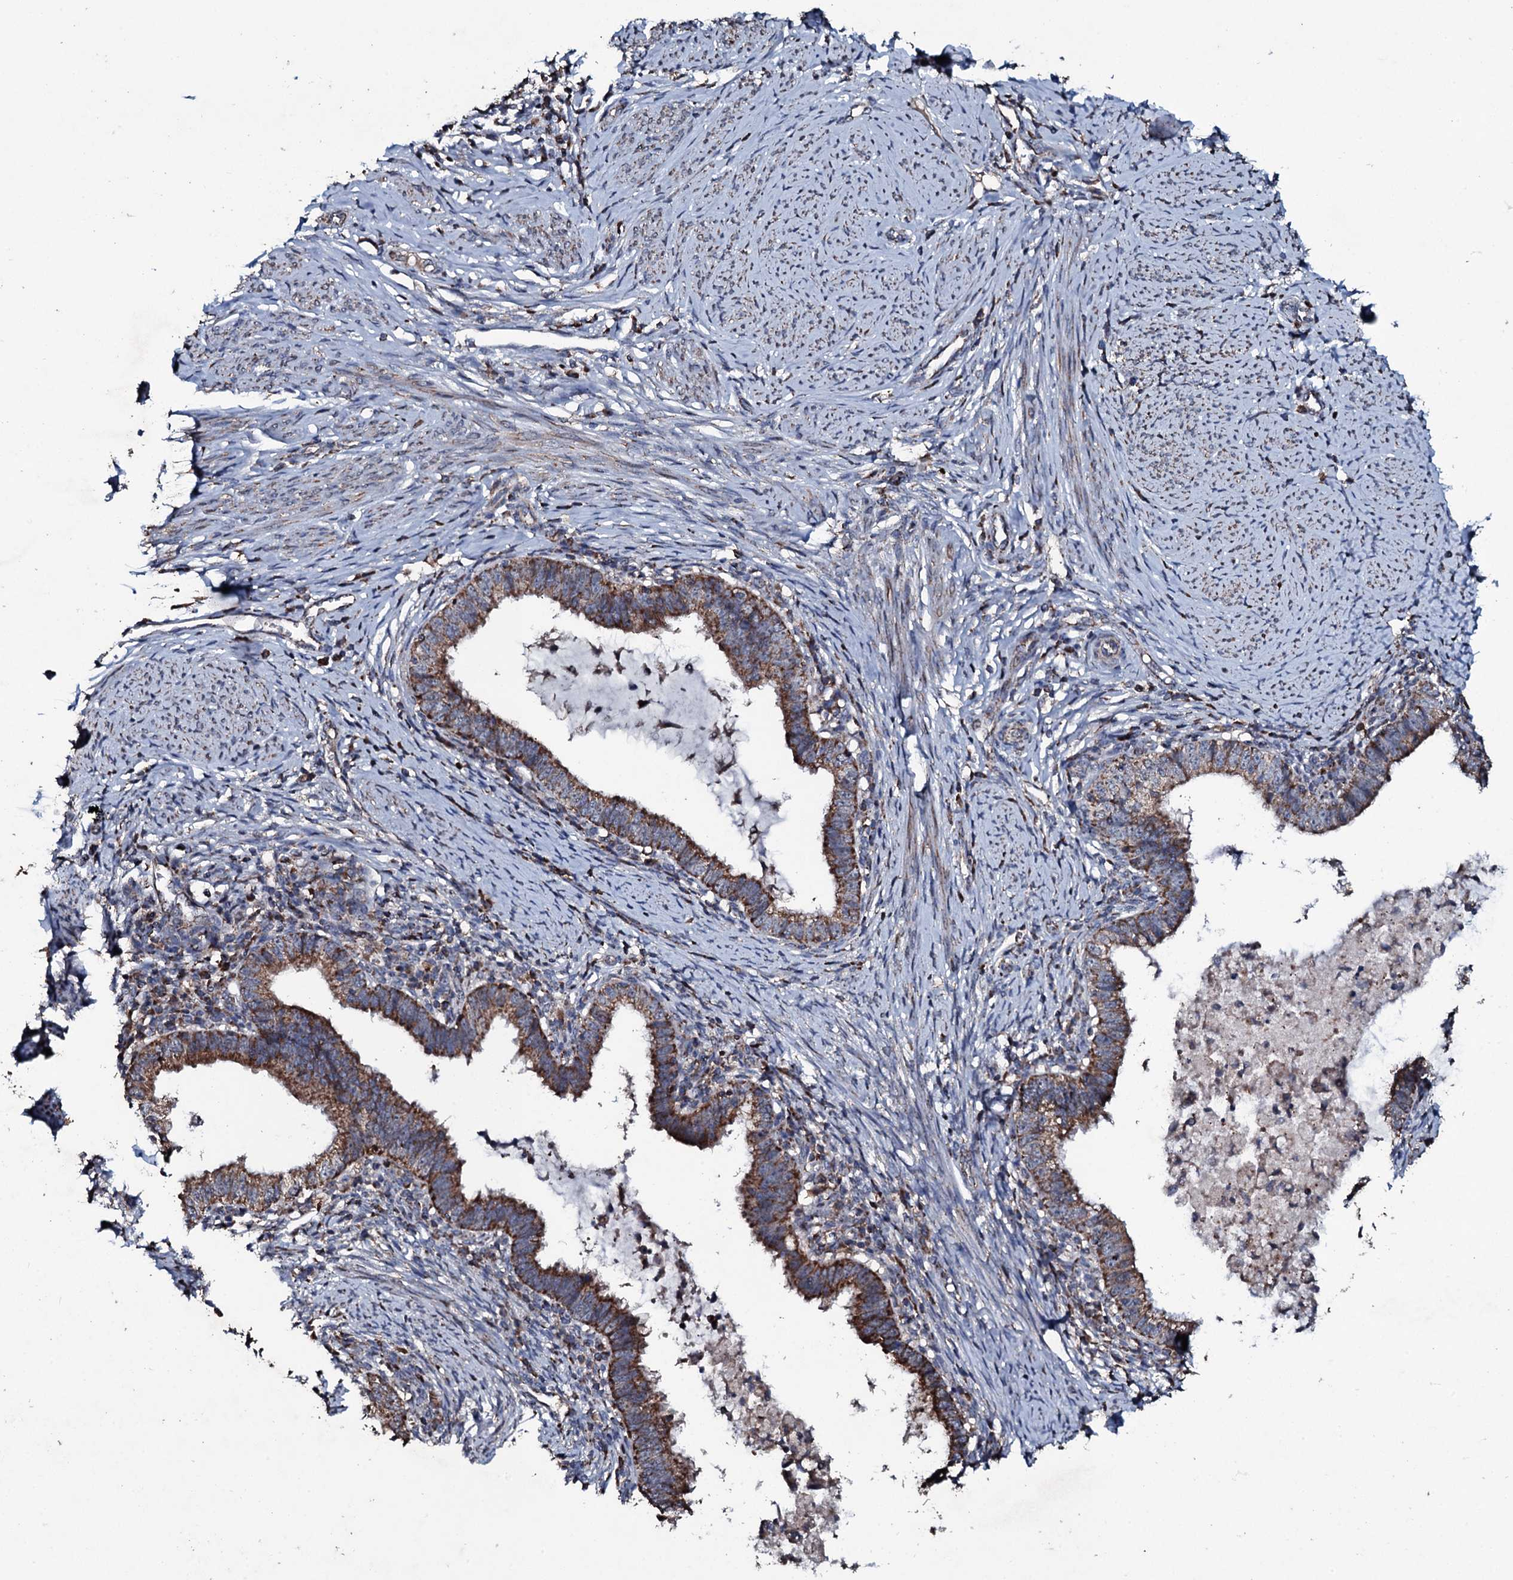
{"staining": {"intensity": "strong", "quantity": ">75%", "location": "cytoplasmic/membranous"}, "tissue": "cervical cancer", "cell_type": "Tumor cells", "image_type": "cancer", "snomed": [{"axis": "morphology", "description": "Adenocarcinoma, NOS"}, {"axis": "topography", "description": "Cervix"}], "caption": "A brown stain highlights strong cytoplasmic/membranous positivity of a protein in cervical cancer tumor cells. Nuclei are stained in blue.", "gene": "DYNC2I2", "patient": {"sex": "female", "age": 36}}